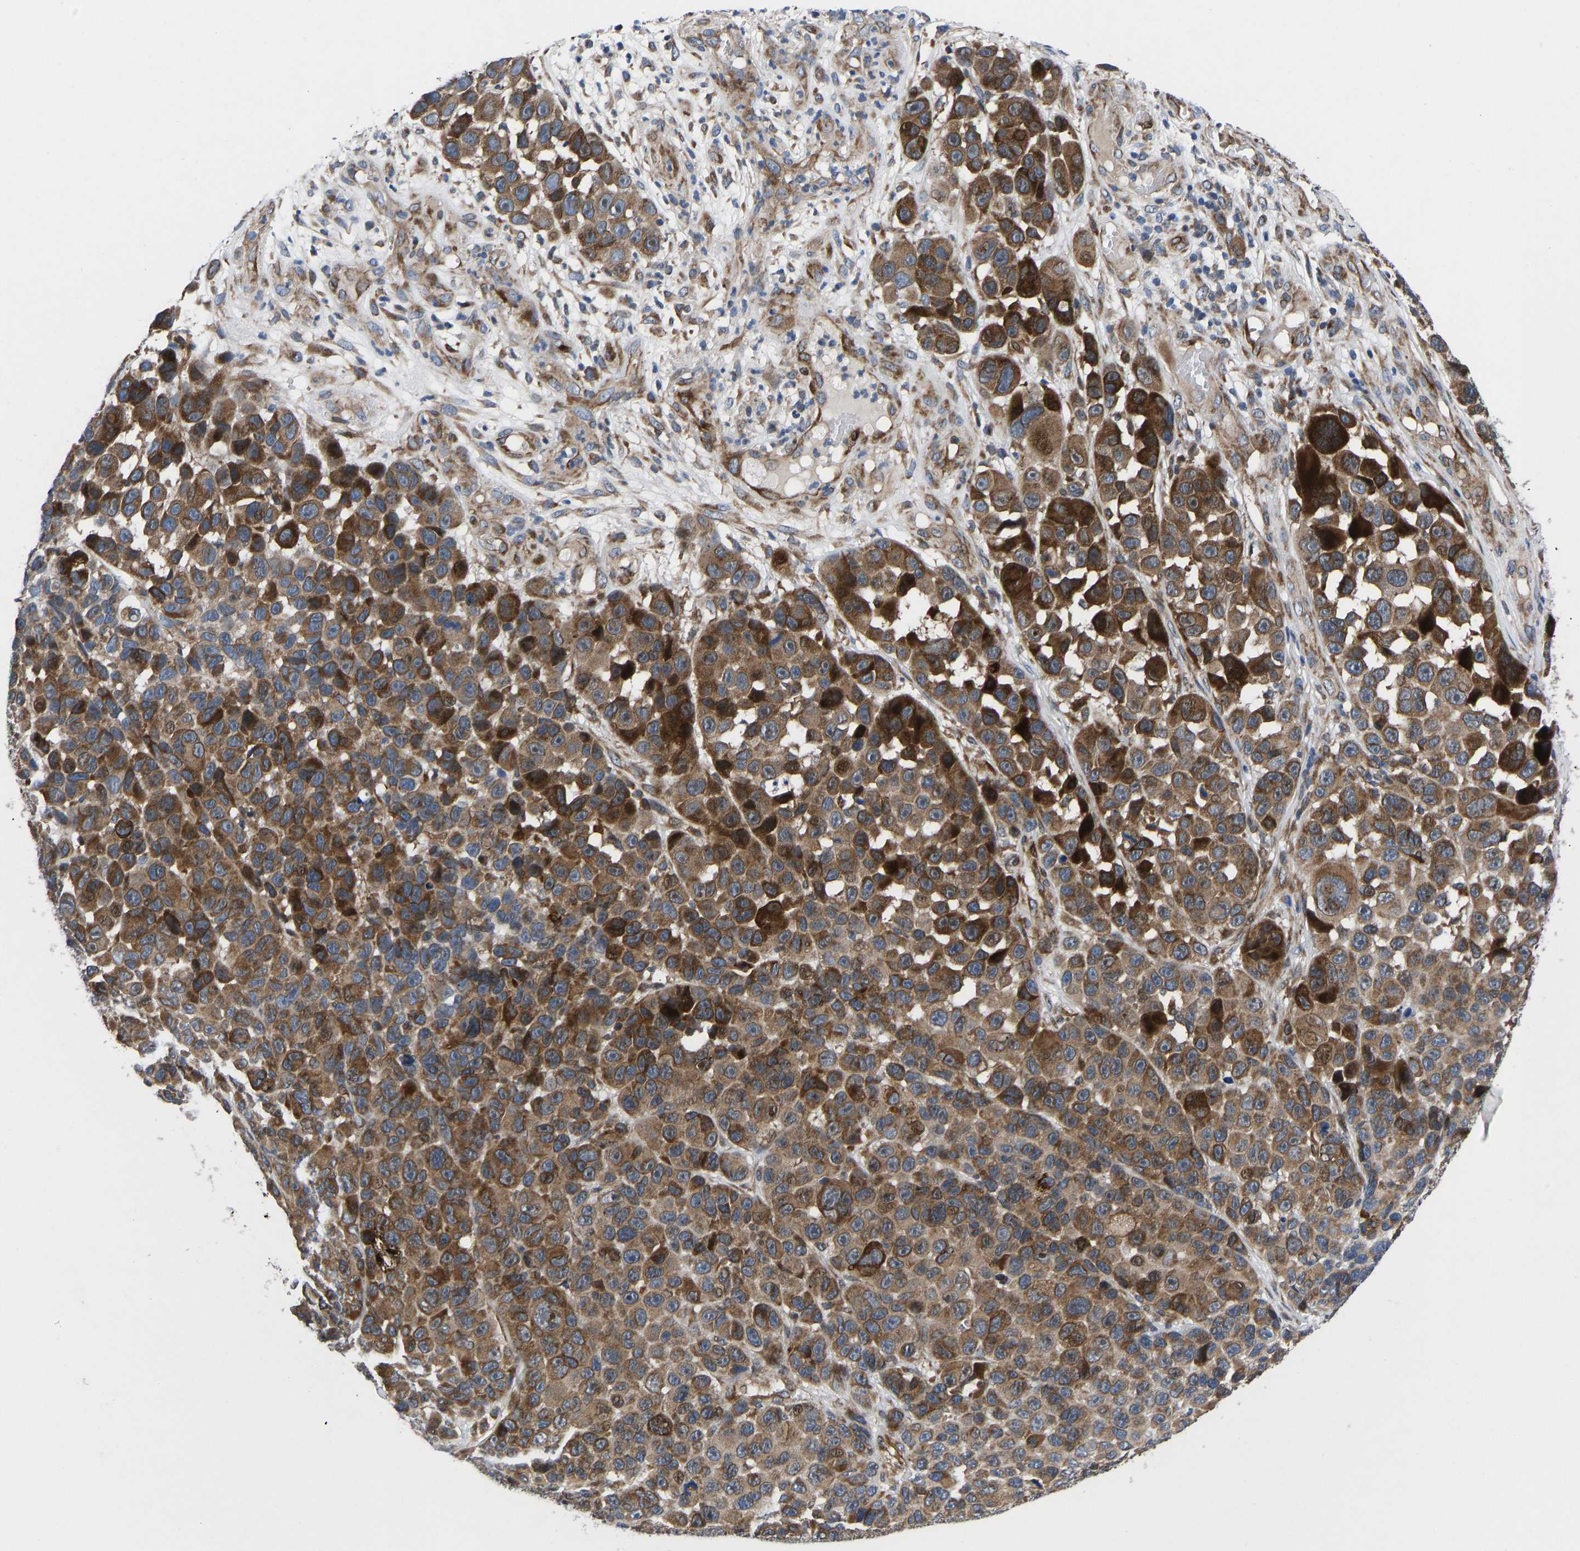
{"staining": {"intensity": "moderate", "quantity": ">75%", "location": "cytoplasmic/membranous"}, "tissue": "melanoma", "cell_type": "Tumor cells", "image_type": "cancer", "snomed": [{"axis": "morphology", "description": "Malignant melanoma, NOS"}, {"axis": "topography", "description": "Skin"}], "caption": "DAB (3,3'-diaminobenzidine) immunohistochemical staining of human malignant melanoma displays moderate cytoplasmic/membranous protein staining in approximately >75% of tumor cells.", "gene": "TMEM38B", "patient": {"sex": "male", "age": 53}}